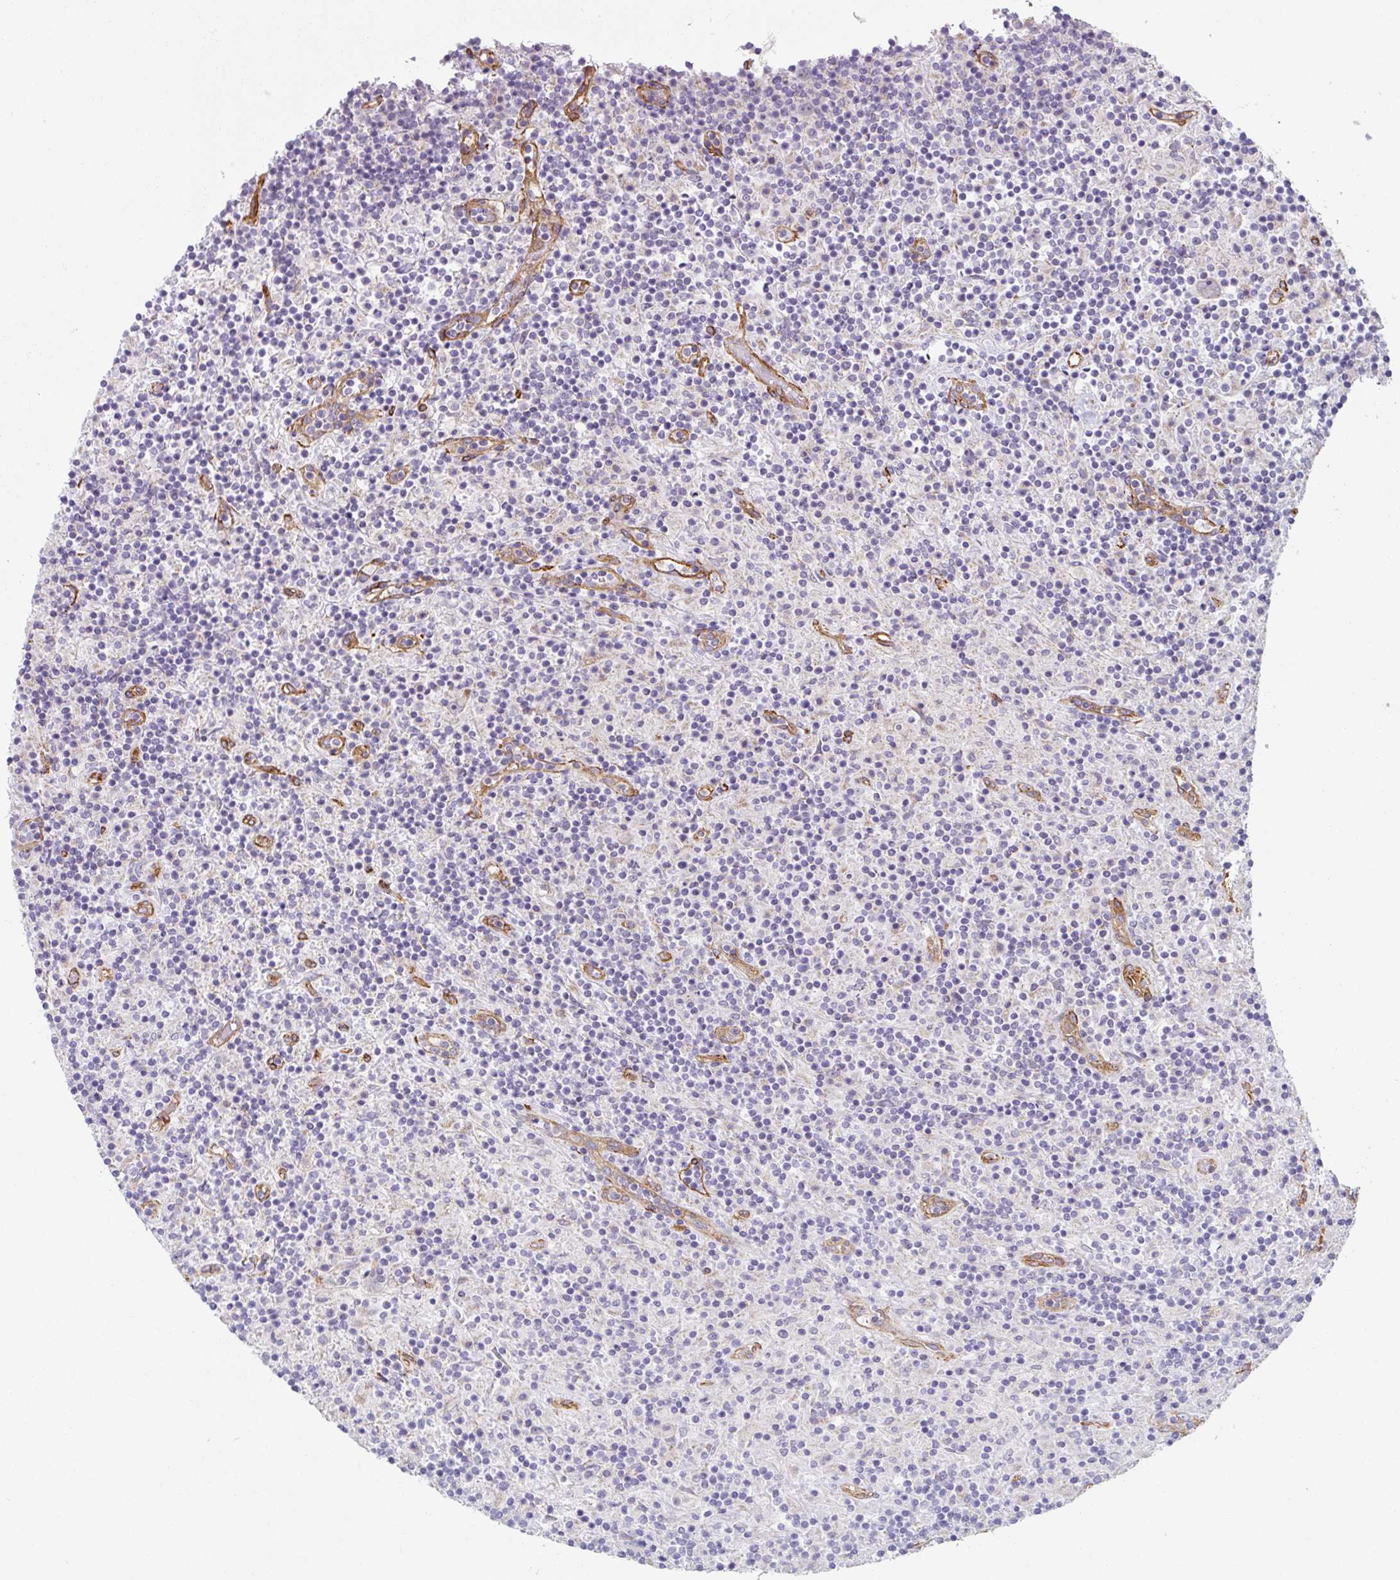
{"staining": {"intensity": "negative", "quantity": "none", "location": "none"}, "tissue": "lymphoma", "cell_type": "Tumor cells", "image_type": "cancer", "snomed": [{"axis": "morphology", "description": "Hodgkin's disease, NOS"}, {"axis": "topography", "description": "Lymph node"}], "caption": "DAB immunohistochemical staining of human lymphoma shows no significant staining in tumor cells.", "gene": "ANKUB1", "patient": {"sex": "male", "age": 70}}